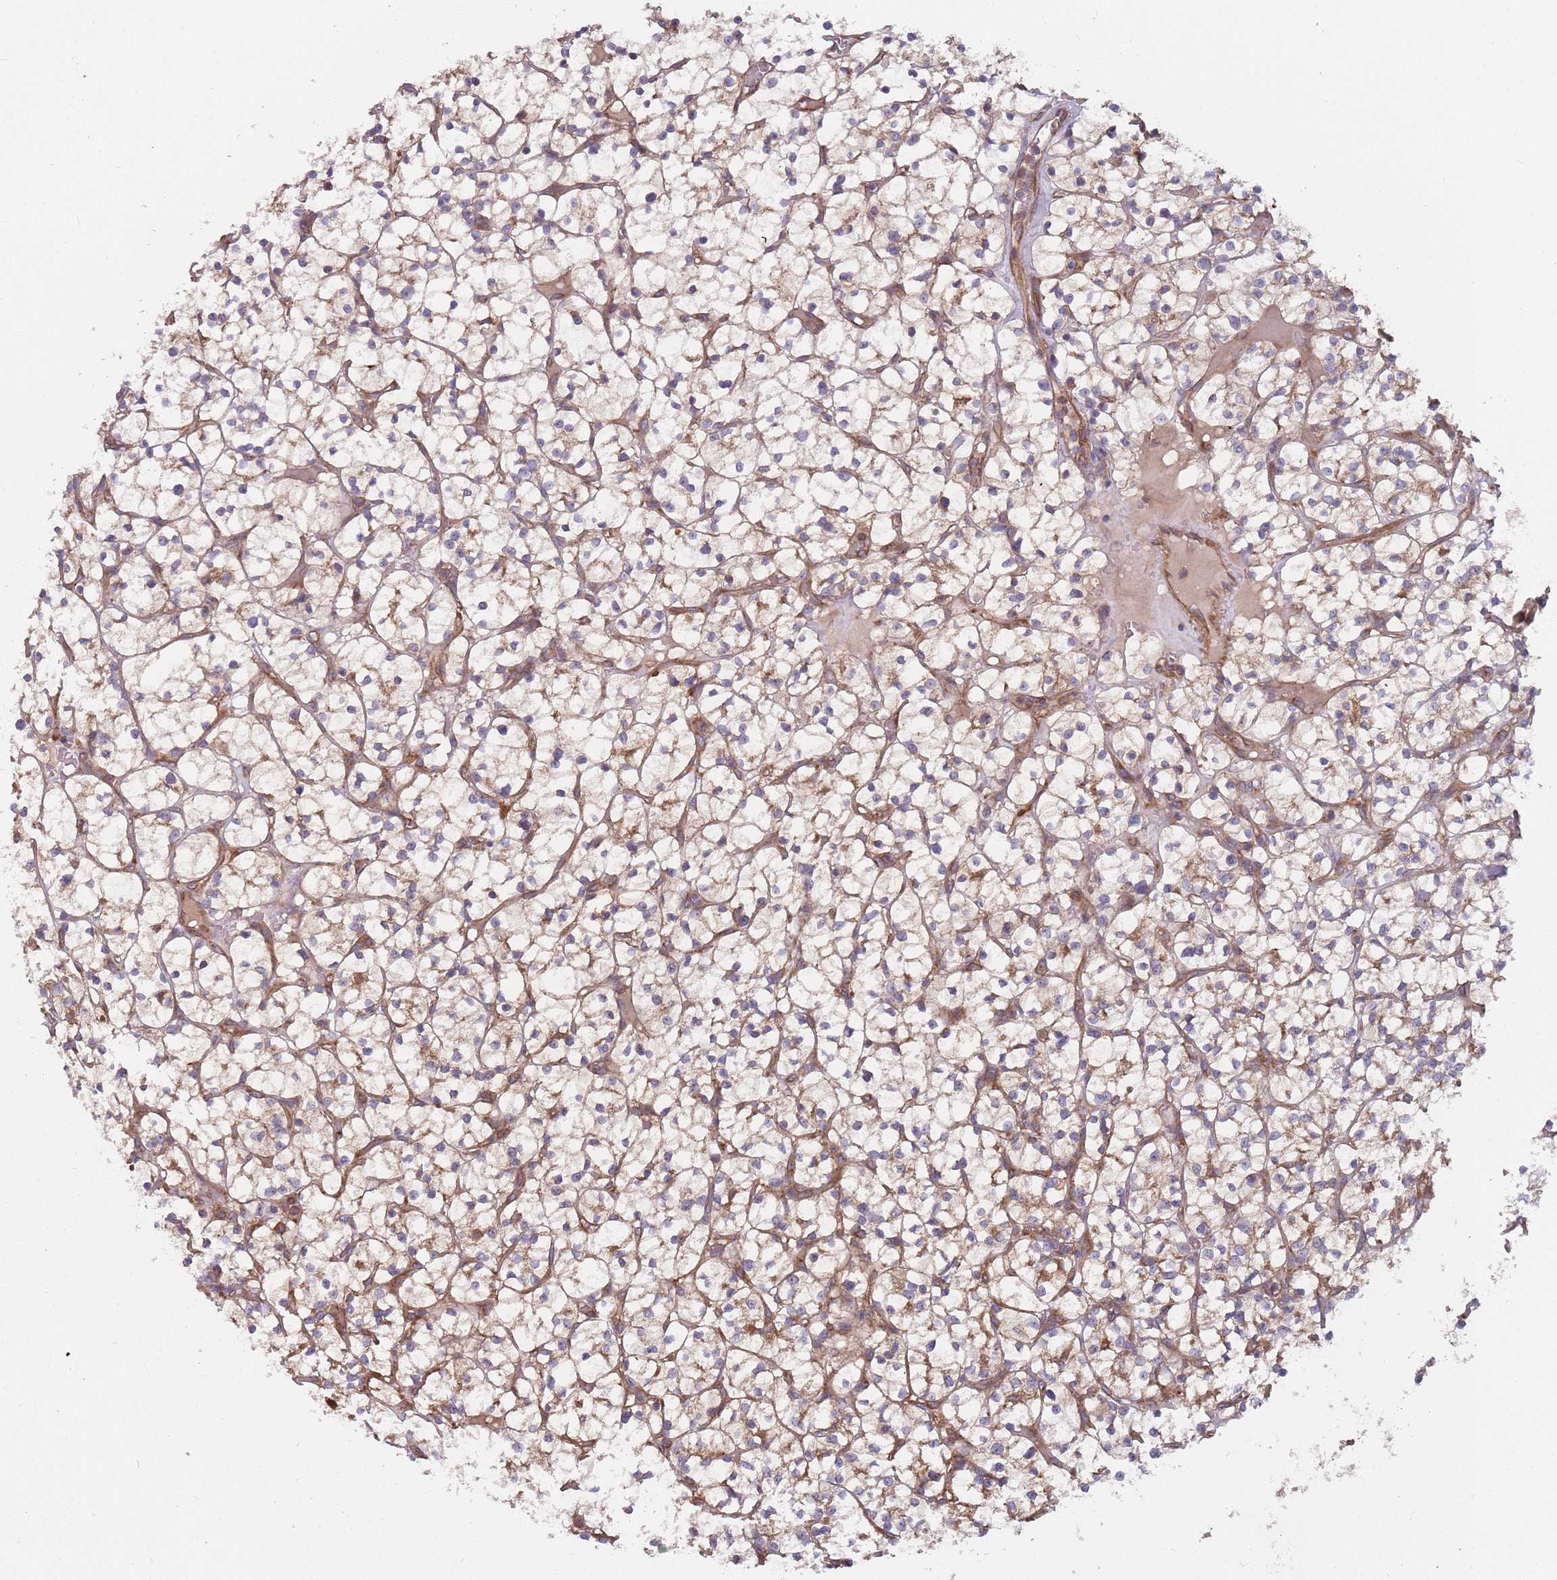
{"staining": {"intensity": "weak", "quantity": "<25%", "location": "cytoplasmic/membranous"}, "tissue": "renal cancer", "cell_type": "Tumor cells", "image_type": "cancer", "snomed": [{"axis": "morphology", "description": "Adenocarcinoma, NOS"}, {"axis": "topography", "description": "Kidney"}], "caption": "Immunohistochemical staining of adenocarcinoma (renal) demonstrates no significant staining in tumor cells.", "gene": "SPDL1", "patient": {"sex": "female", "age": 64}}